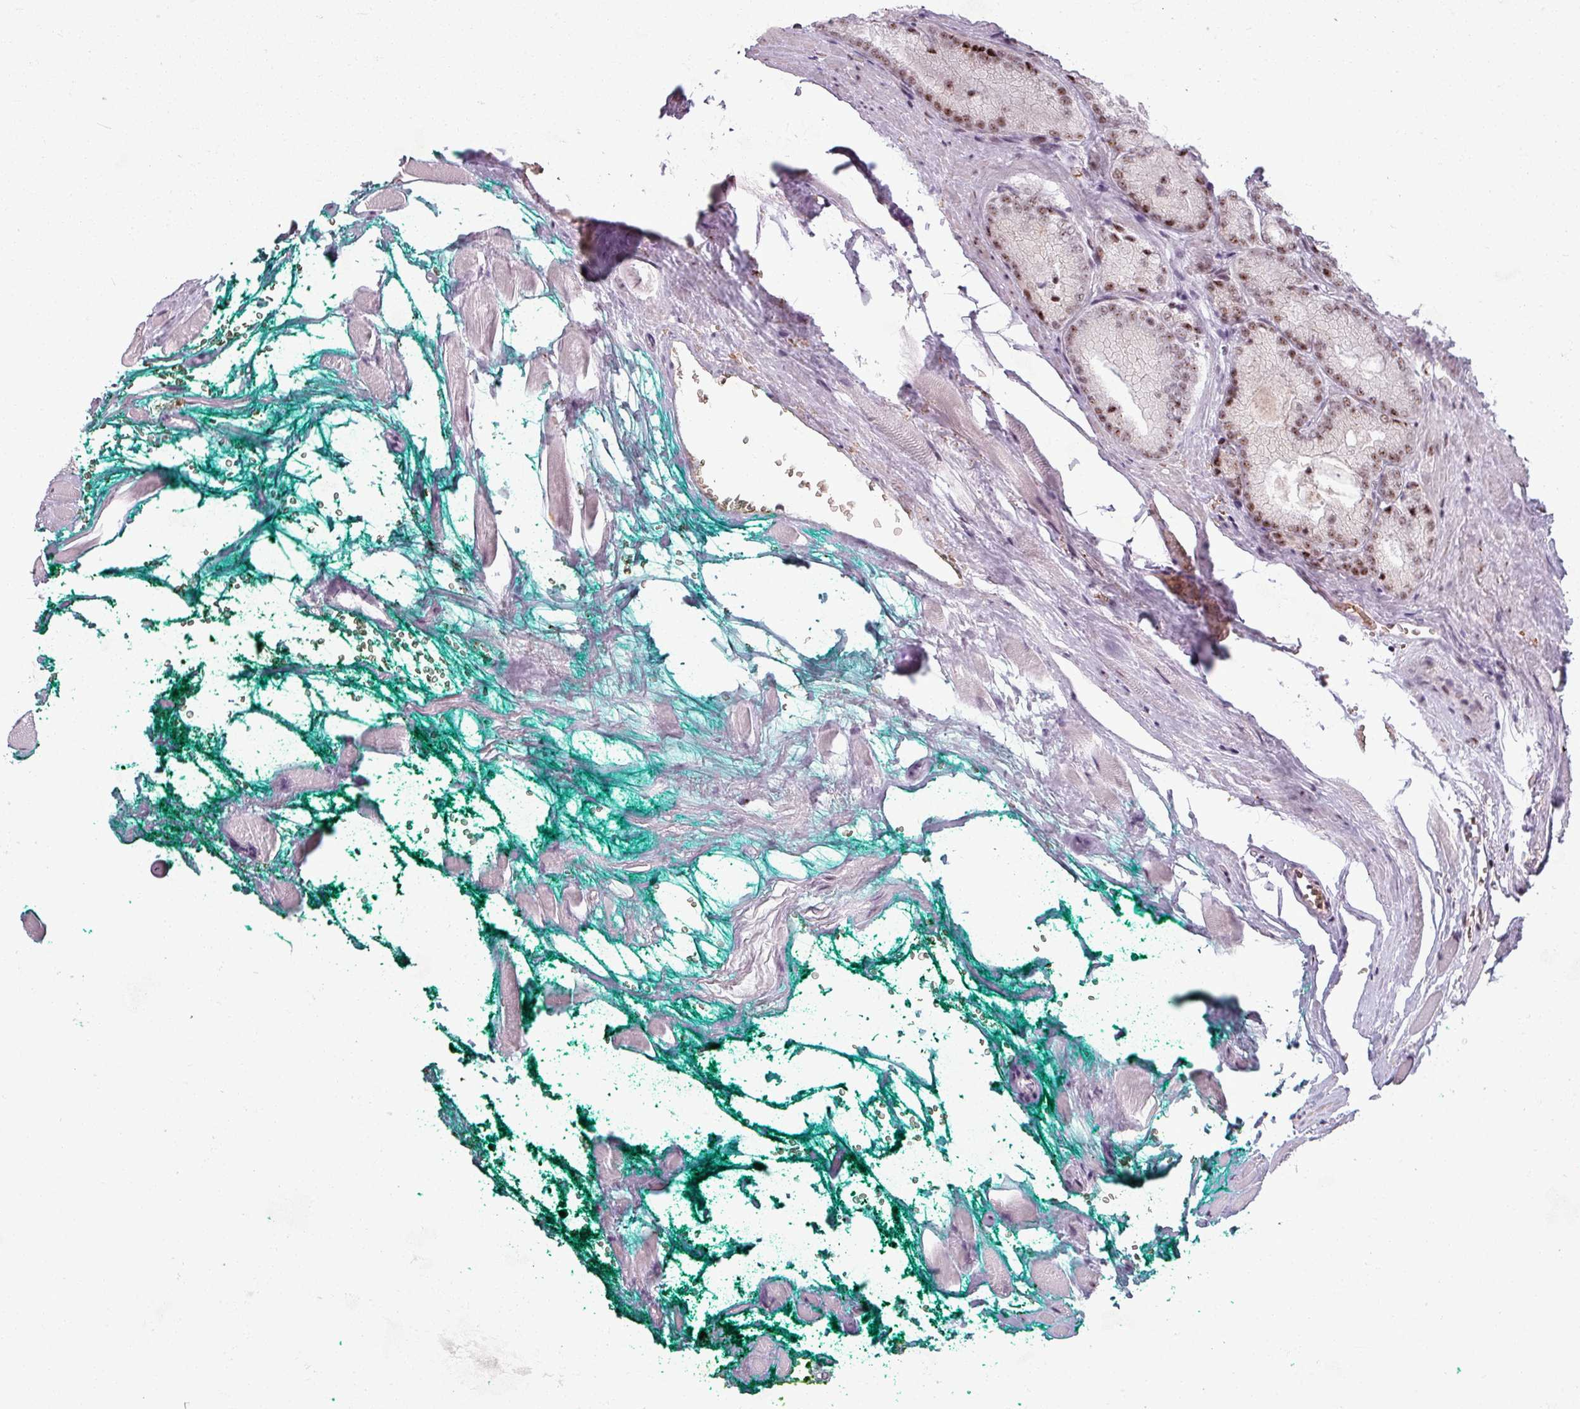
{"staining": {"intensity": "moderate", "quantity": ">75%", "location": "nuclear"}, "tissue": "prostate cancer", "cell_type": "Tumor cells", "image_type": "cancer", "snomed": [{"axis": "morphology", "description": "Adenocarcinoma, Low grade"}, {"axis": "topography", "description": "Prostate"}], "caption": "Immunohistochemical staining of prostate cancer exhibits moderate nuclear protein expression in approximately >75% of tumor cells.", "gene": "NCOR1", "patient": {"sex": "male", "age": 74}}